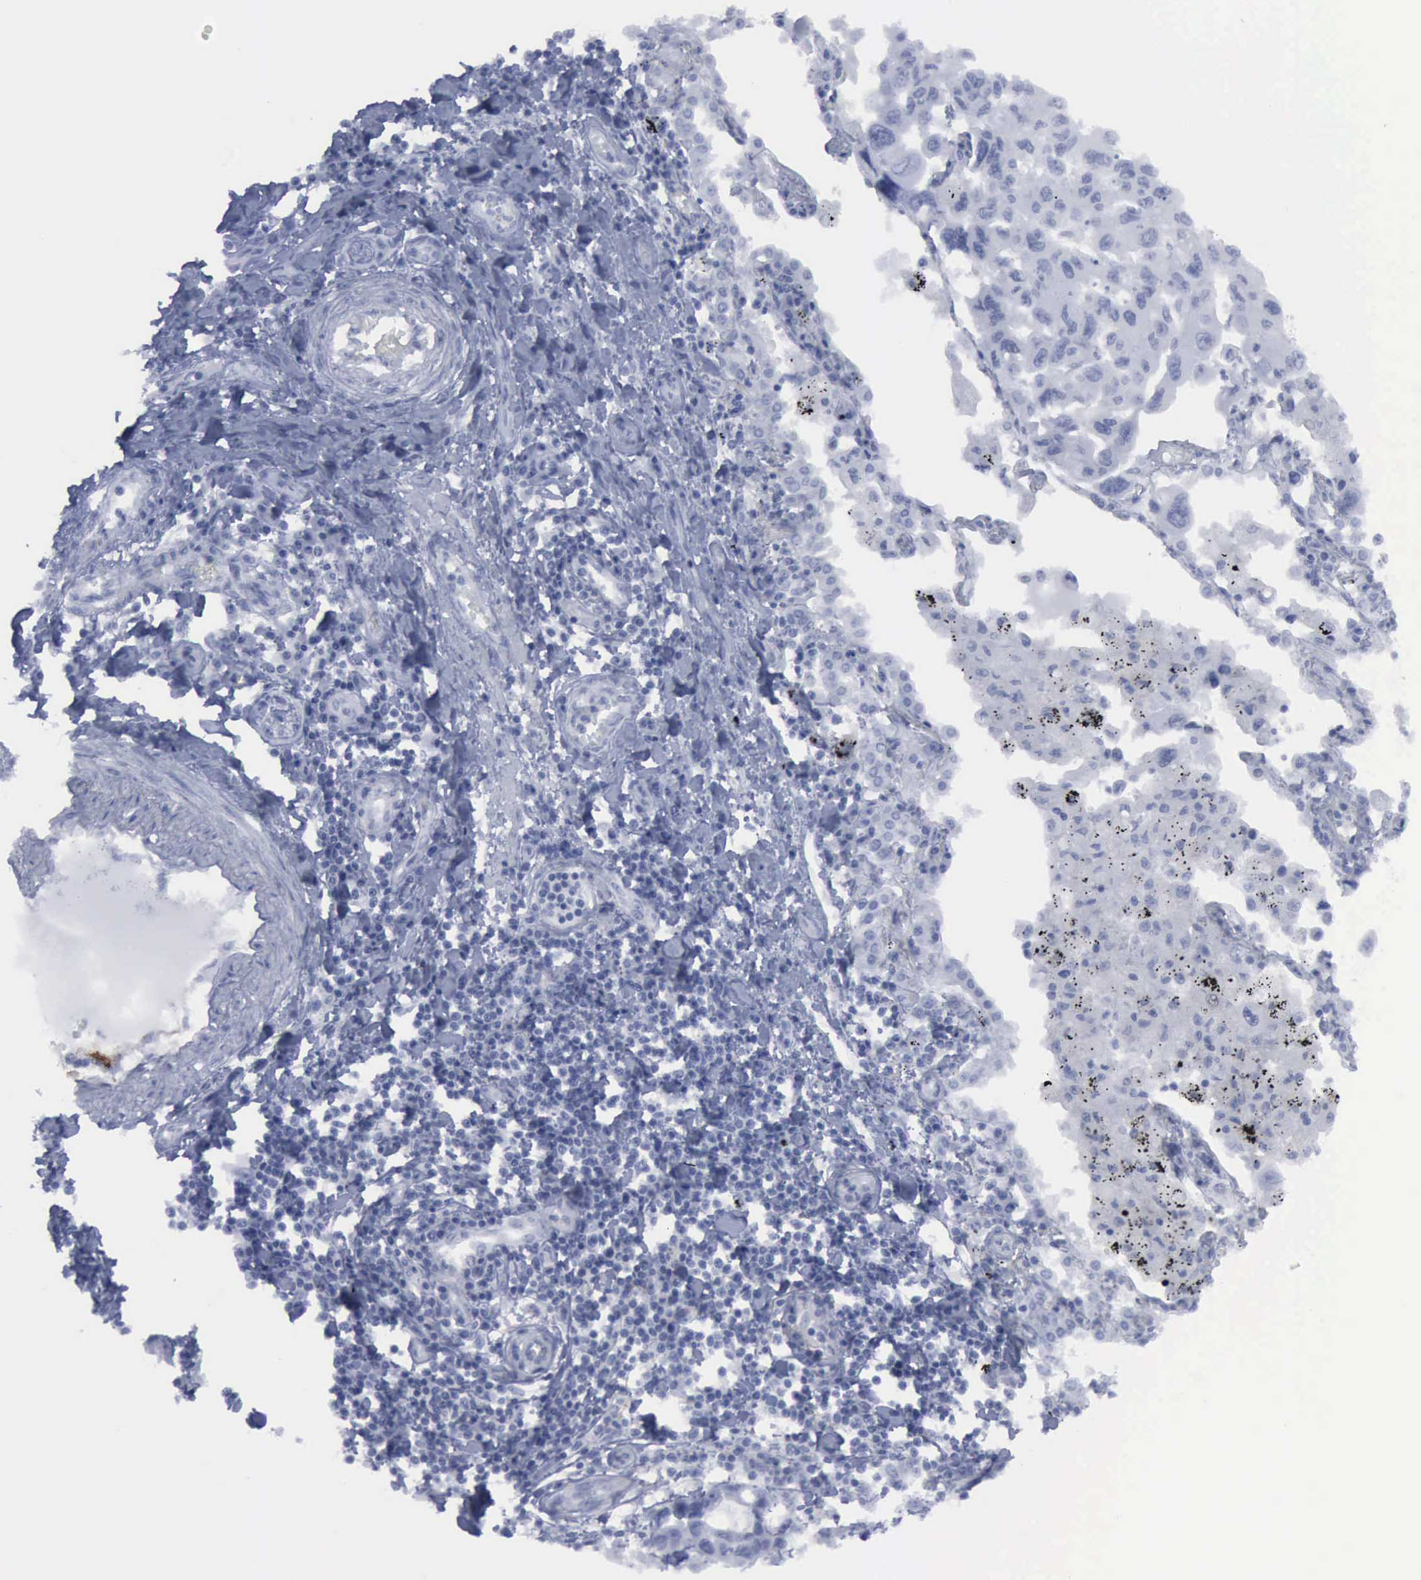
{"staining": {"intensity": "negative", "quantity": "none", "location": "none"}, "tissue": "lung cancer", "cell_type": "Tumor cells", "image_type": "cancer", "snomed": [{"axis": "morphology", "description": "Adenocarcinoma, NOS"}, {"axis": "topography", "description": "Lung"}], "caption": "Human lung cancer (adenocarcinoma) stained for a protein using immunohistochemistry (IHC) displays no positivity in tumor cells.", "gene": "VCAM1", "patient": {"sex": "male", "age": 64}}